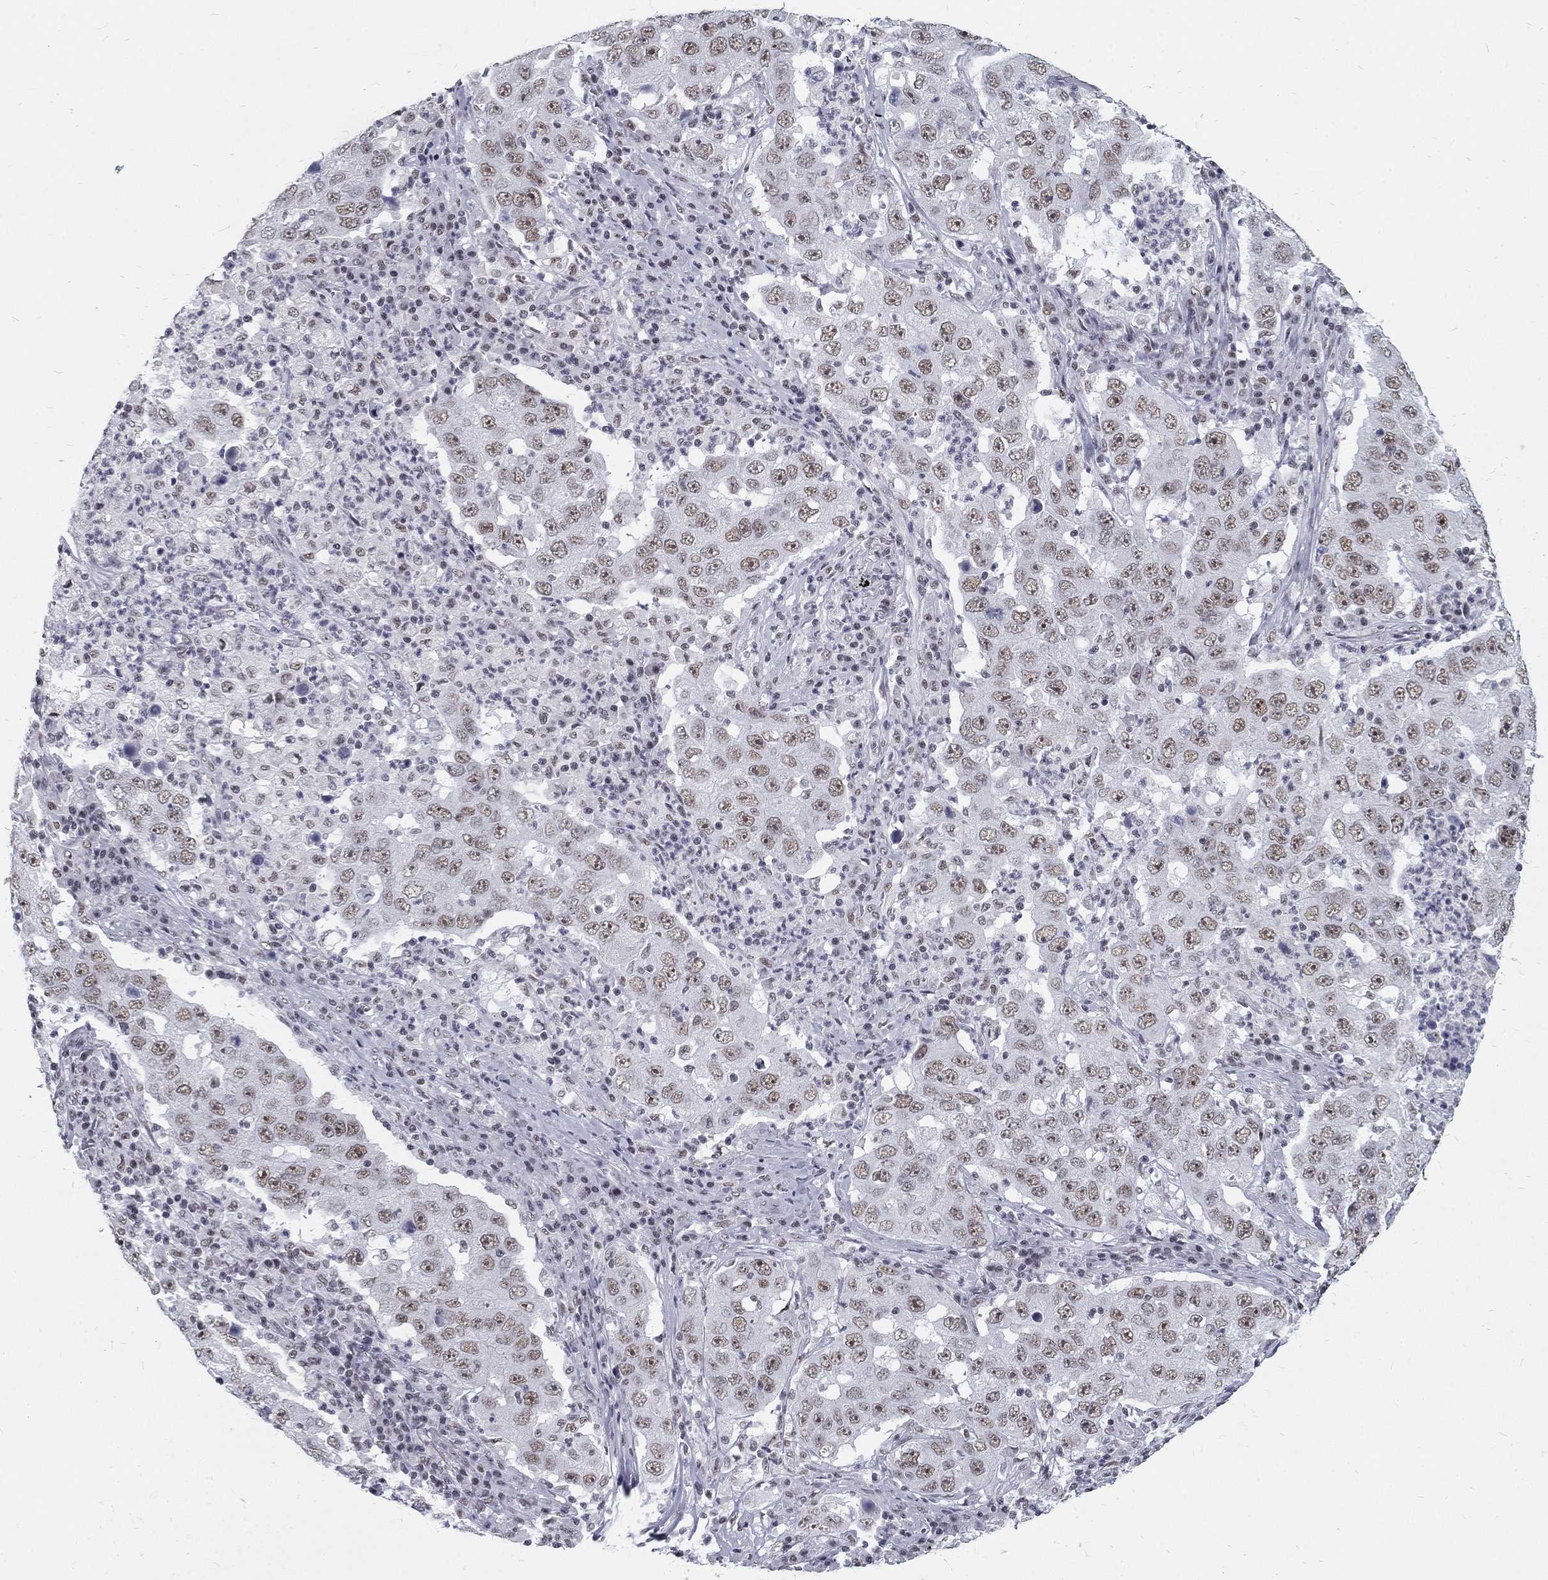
{"staining": {"intensity": "weak", "quantity": "25%-75%", "location": "nuclear"}, "tissue": "lung cancer", "cell_type": "Tumor cells", "image_type": "cancer", "snomed": [{"axis": "morphology", "description": "Adenocarcinoma, NOS"}, {"axis": "topography", "description": "Lung"}], "caption": "DAB (3,3'-diaminobenzidine) immunohistochemical staining of human adenocarcinoma (lung) exhibits weak nuclear protein positivity in about 25%-75% of tumor cells. (DAB (3,3'-diaminobenzidine) = brown stain, brightfield microscopy at high magnification).", "gene": "SNORC", "patient": {"sex": "male", "age": 73}}